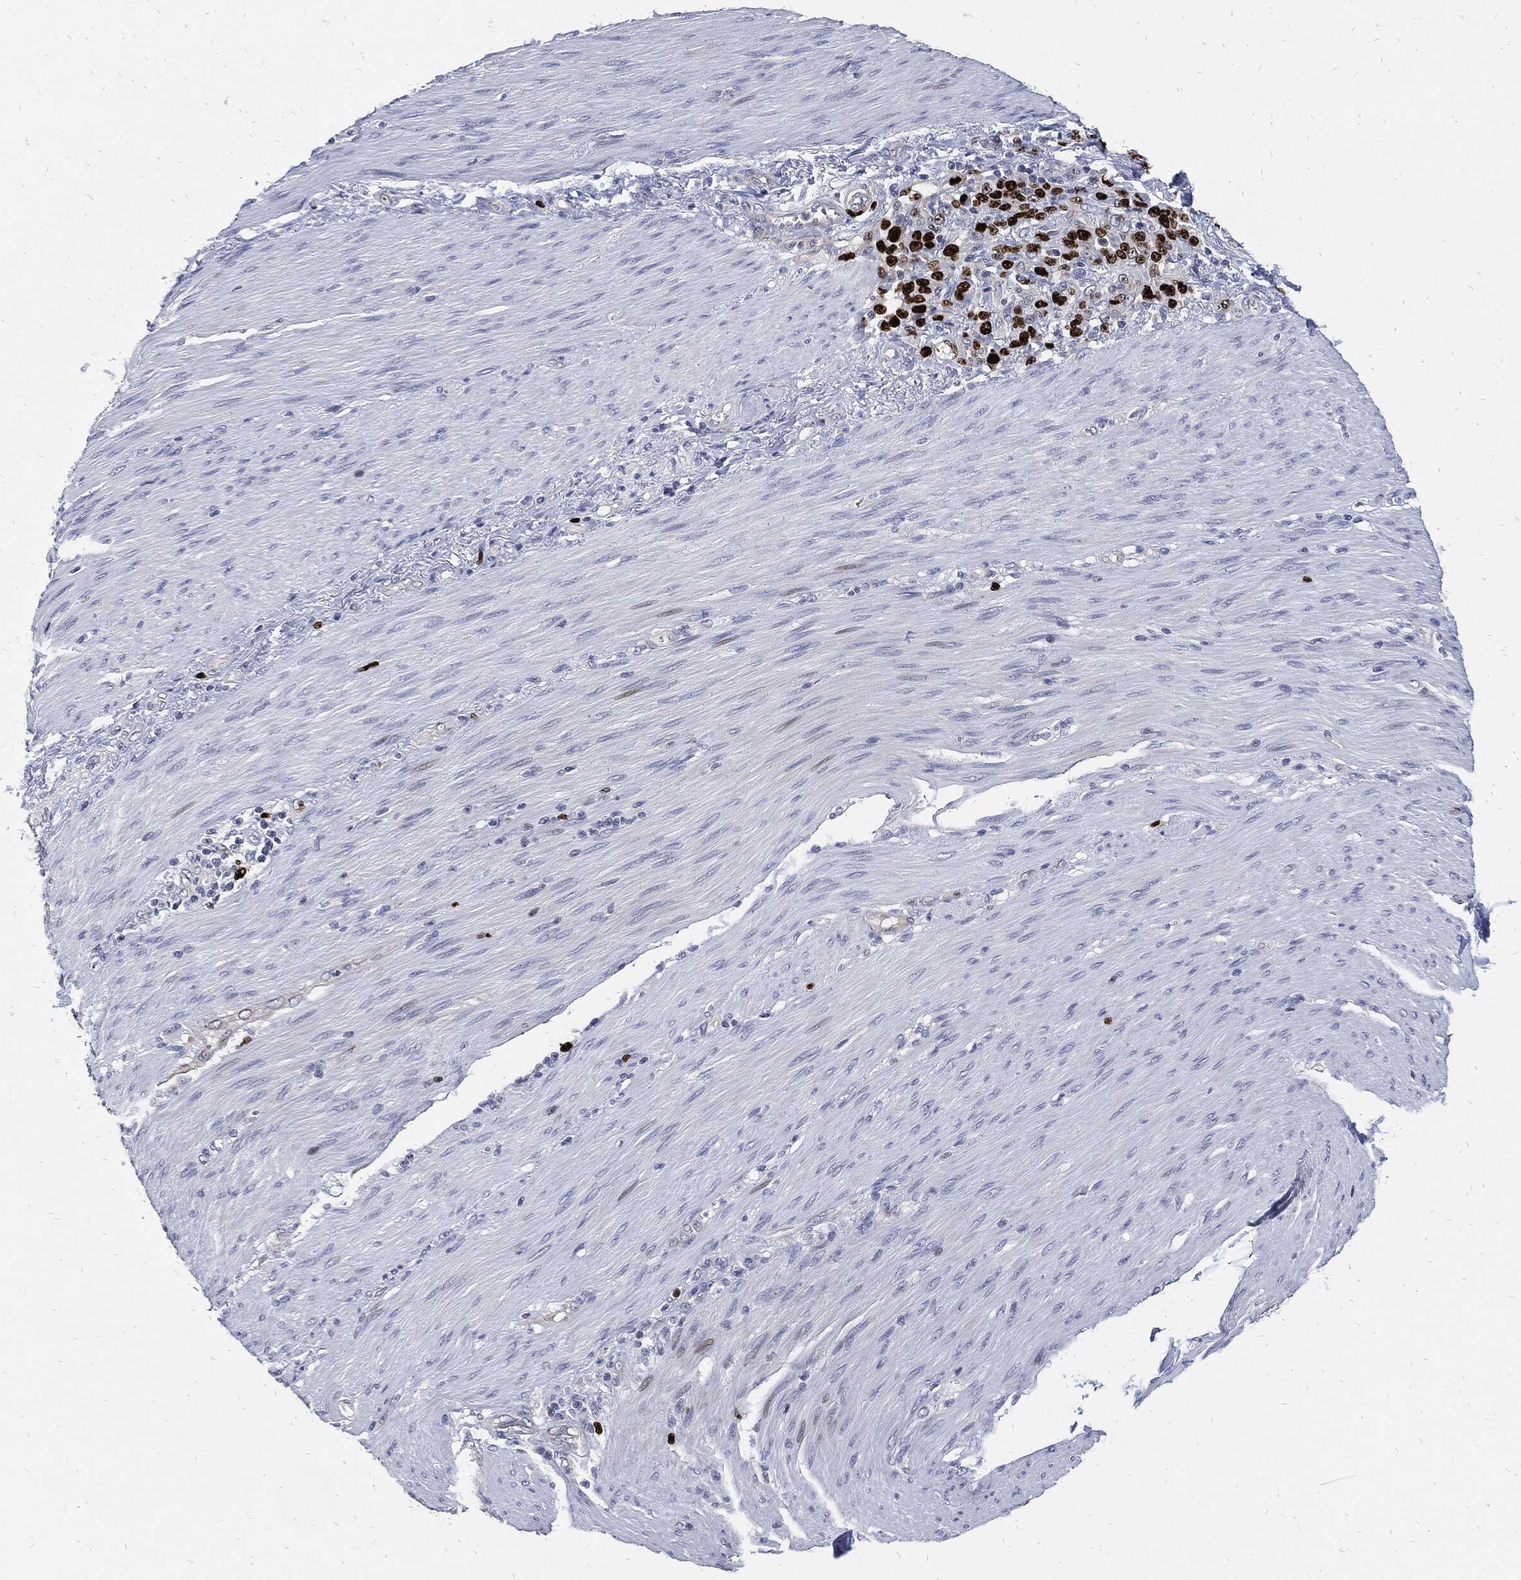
{"staining": {"intensity": "strong", "quantity": "<25%", "location": "nuclear"}, "tissue": "stomach cancer", "cell_type": "Tumor cells", "image_type": "cancer", "snomed": [{"axis": "morphology", "description": "Normal tissue, NOS"}, {"axis": "morphology", "description": "Adenocarcinoma, NOS"}, {"axis": "topography", "description": "Stomach"}], "caption": "Stomach adenocarcinoma stained with a protein marker exhibits strong staining in tumor cells.", "gene": "MKI67", "patient": {"sex": "female", "age": 79}}